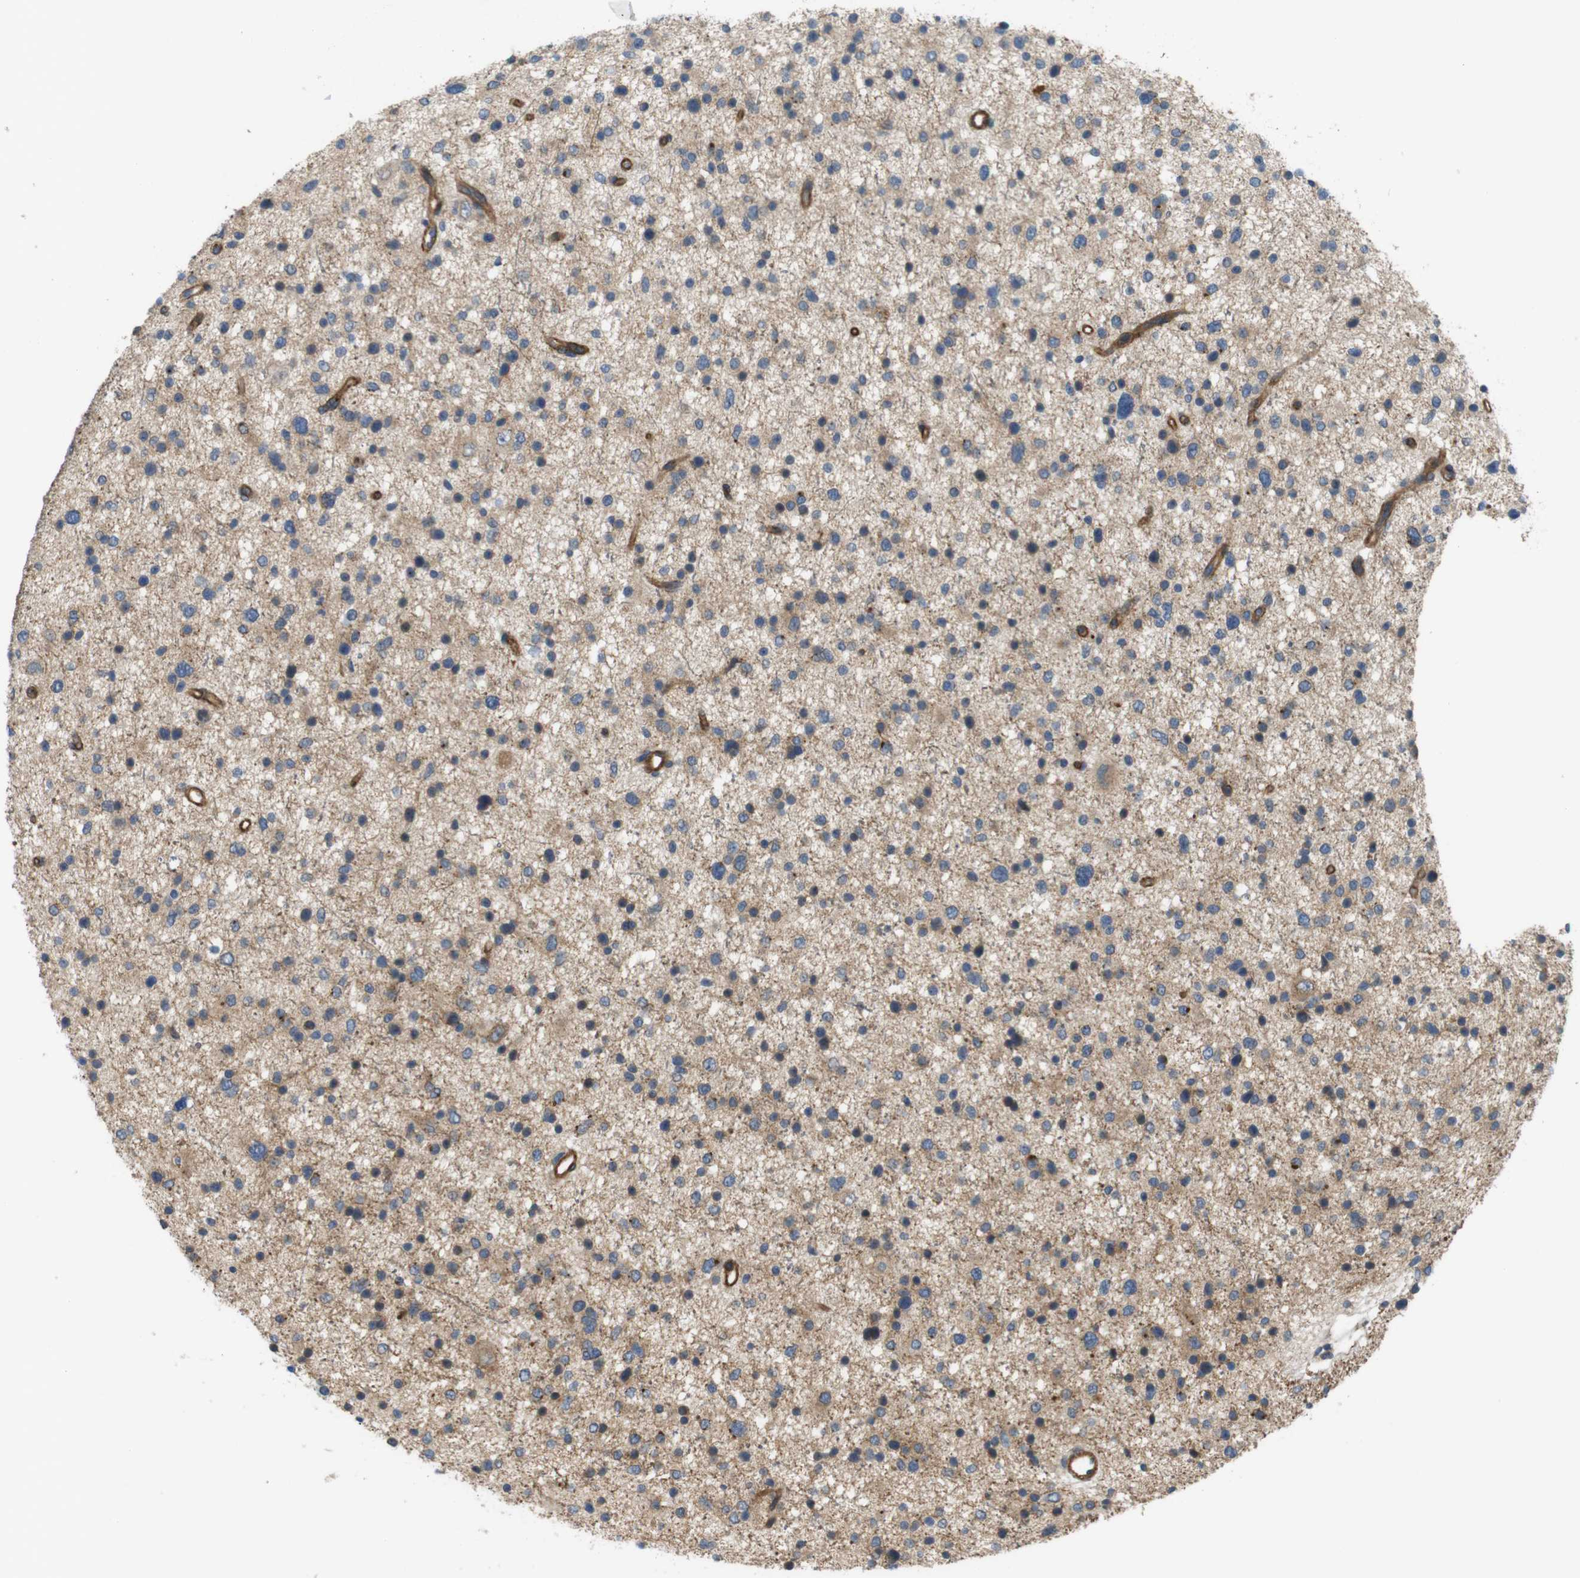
{"staining": {"intensity": "weak", "quantity": ">75%", "location": "cytoplasmic/membranous"}, "tissue": "glioma", "cell_type": "Tumor cells", "image_type": "cancer", "snomed": [{"axis": "morphology", "description": "Glioma, malignant, Low grade"}, {"axis": "topography", "description": "Brain"}], "caption": "A photomicrograph of human malignant glioma (low-grade) stained for a protein displays weak cytoplasmic/membranous brown staining in tumor cells. (IHC, brightfield microscopy, high magnification).", "gene": "BVES", "patient": {"sex": "female", "age": 37}}